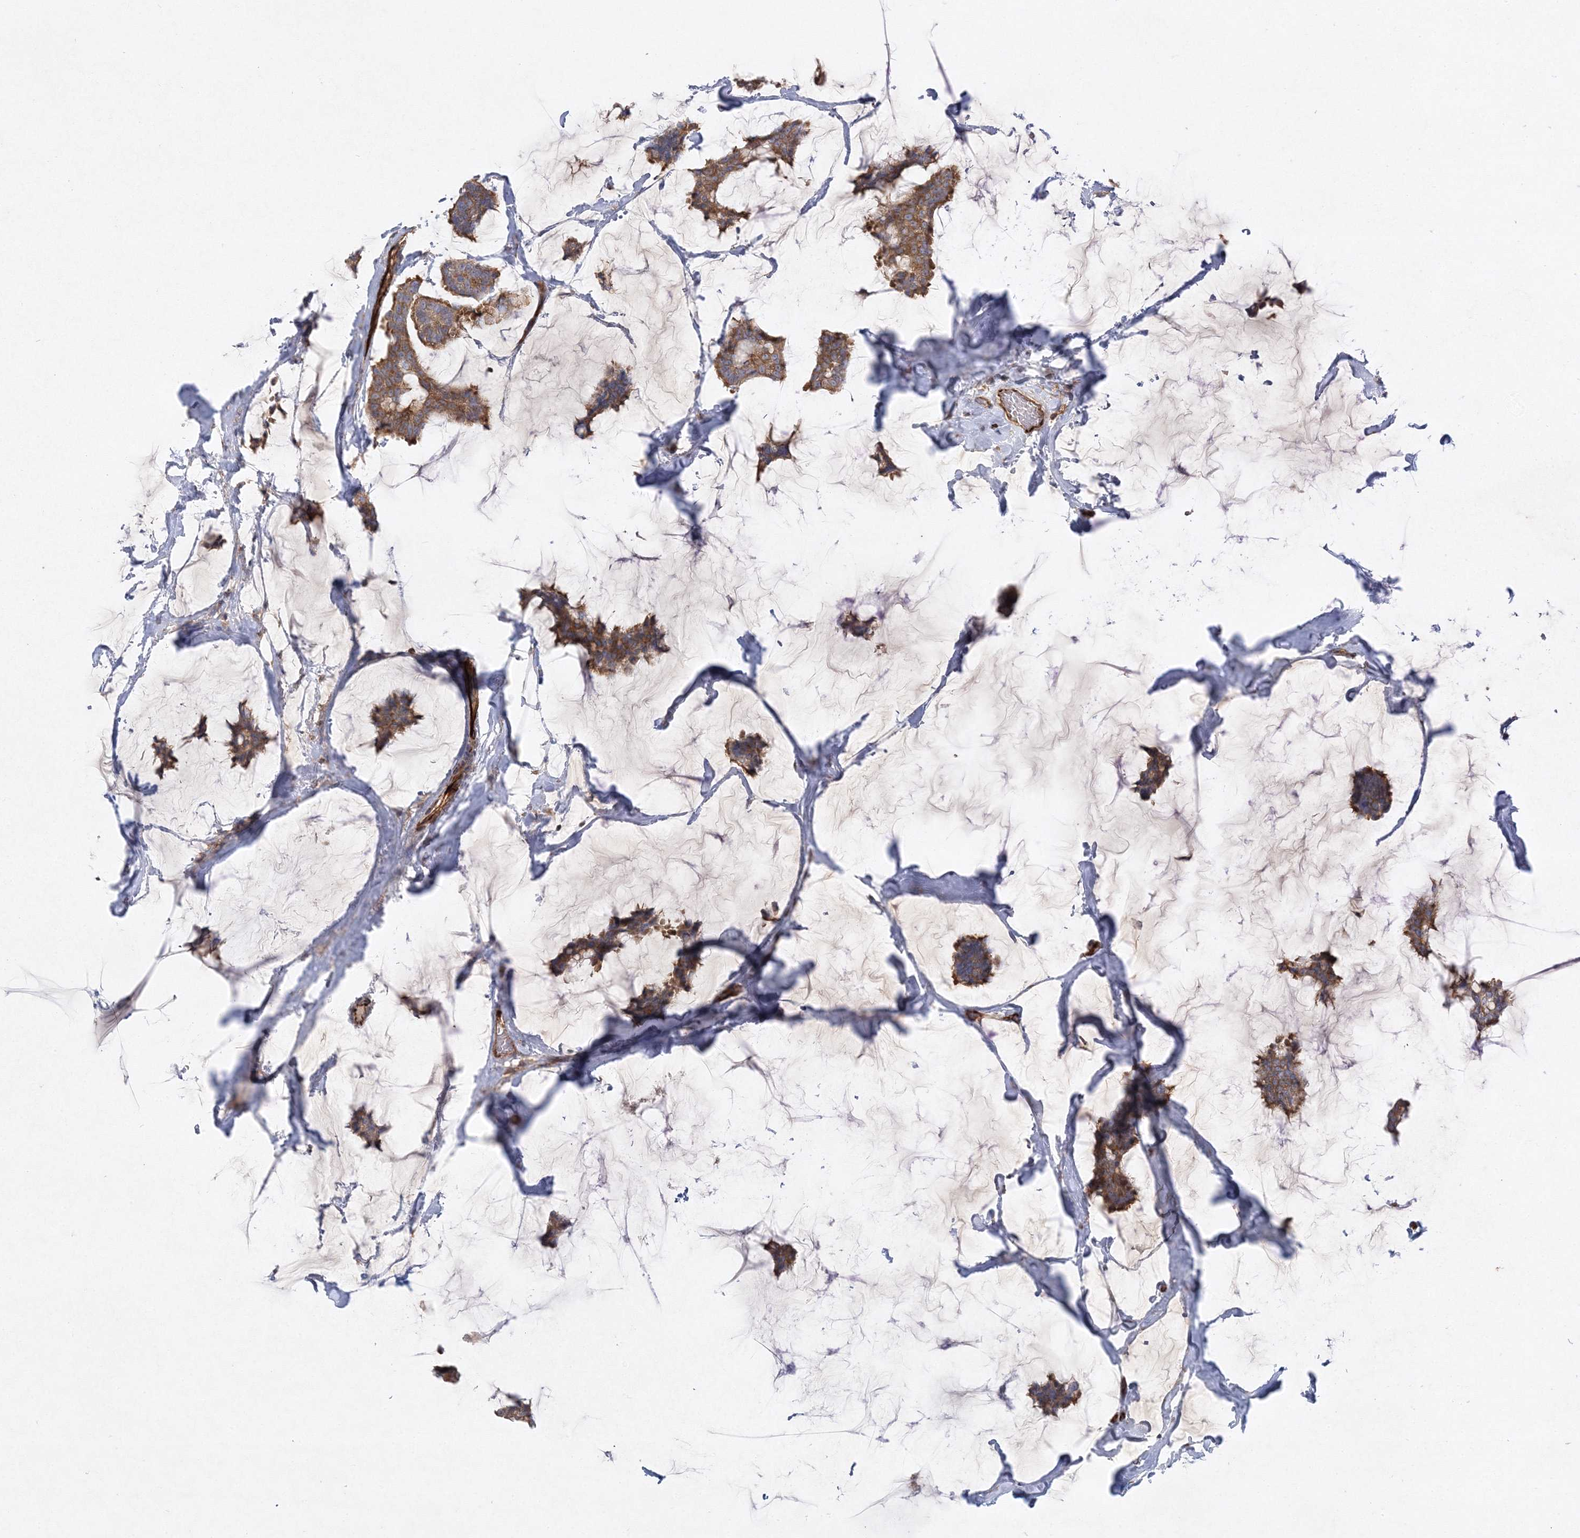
{"staining": {"intensity": "moderate", "quantity": ">75%", "location": "cytoplasmic/membranous"}, "tissue": "breast cancer", "cell_type": "Tumor cells", "image_type": "cancer", "snomed": [{"axis": "morphology", "description": "Duct carcinoma"}, {"axis": "topography", "description": "Breast"}], "caption": "Brown immunohistochemical staining in human breast cancer (infiltrating ductal carcinoma) reveals moderate cytoplasmic/membranous positivity in about >75% of tumor cells.", "gene": "WDR37", "patient": {"sex": "female", "age": 93}}